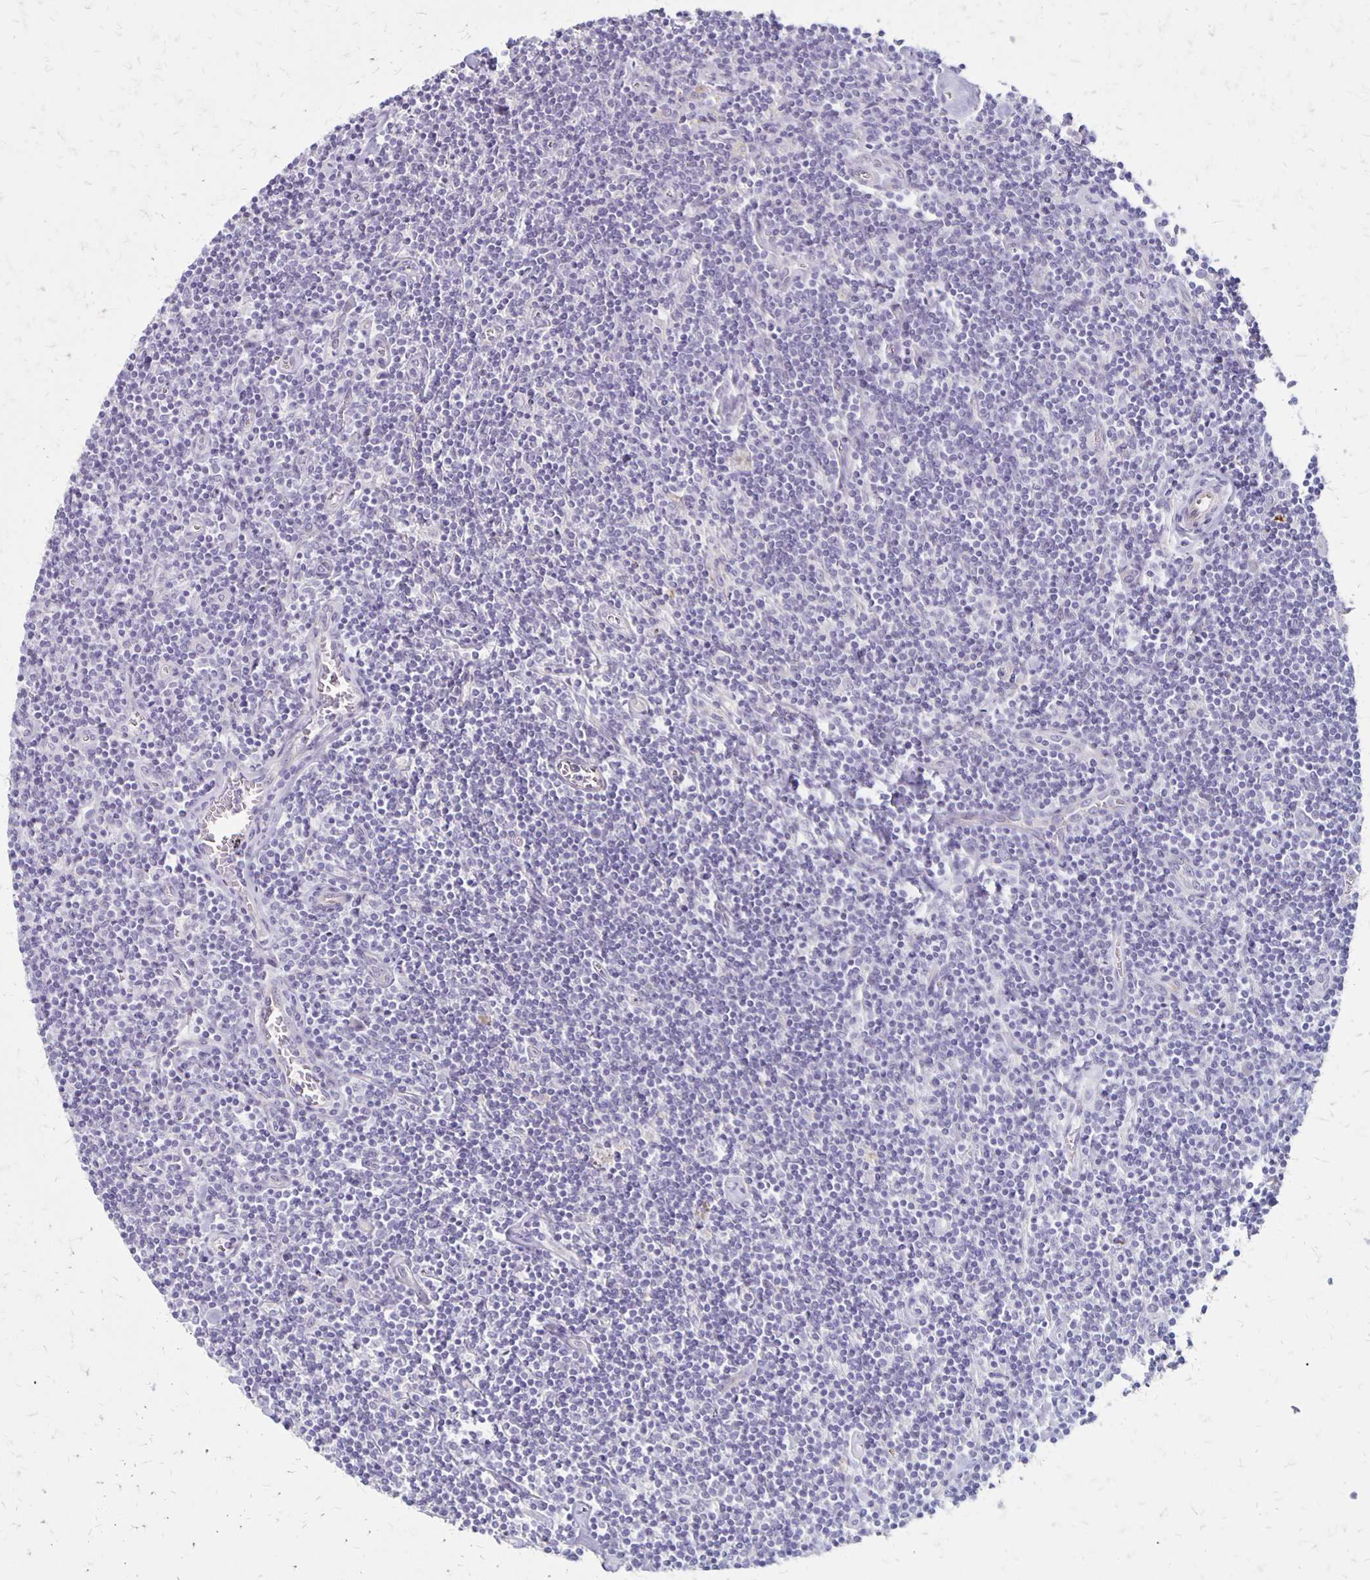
{"staining": {"intensity": "negative", "quantity": "none", "location": "none"}, "tissue": "lymphoma", "cell_type": "Tumor cells", "image_type": "cancer", "snomed": [{"axis": "morphology", "description": "Hodgkin's disease, NOS"}, {"axis": "topography", "description": "Lymph node"}], "caption": "High magnification brightfield microscopy of lymphoma stained with DAB (brown) and counterstained with hematoxylin (blue): tumor cells show no significant staining.", "gene": "HOMER1", "patient": {"sex": "male", "age": 40}}